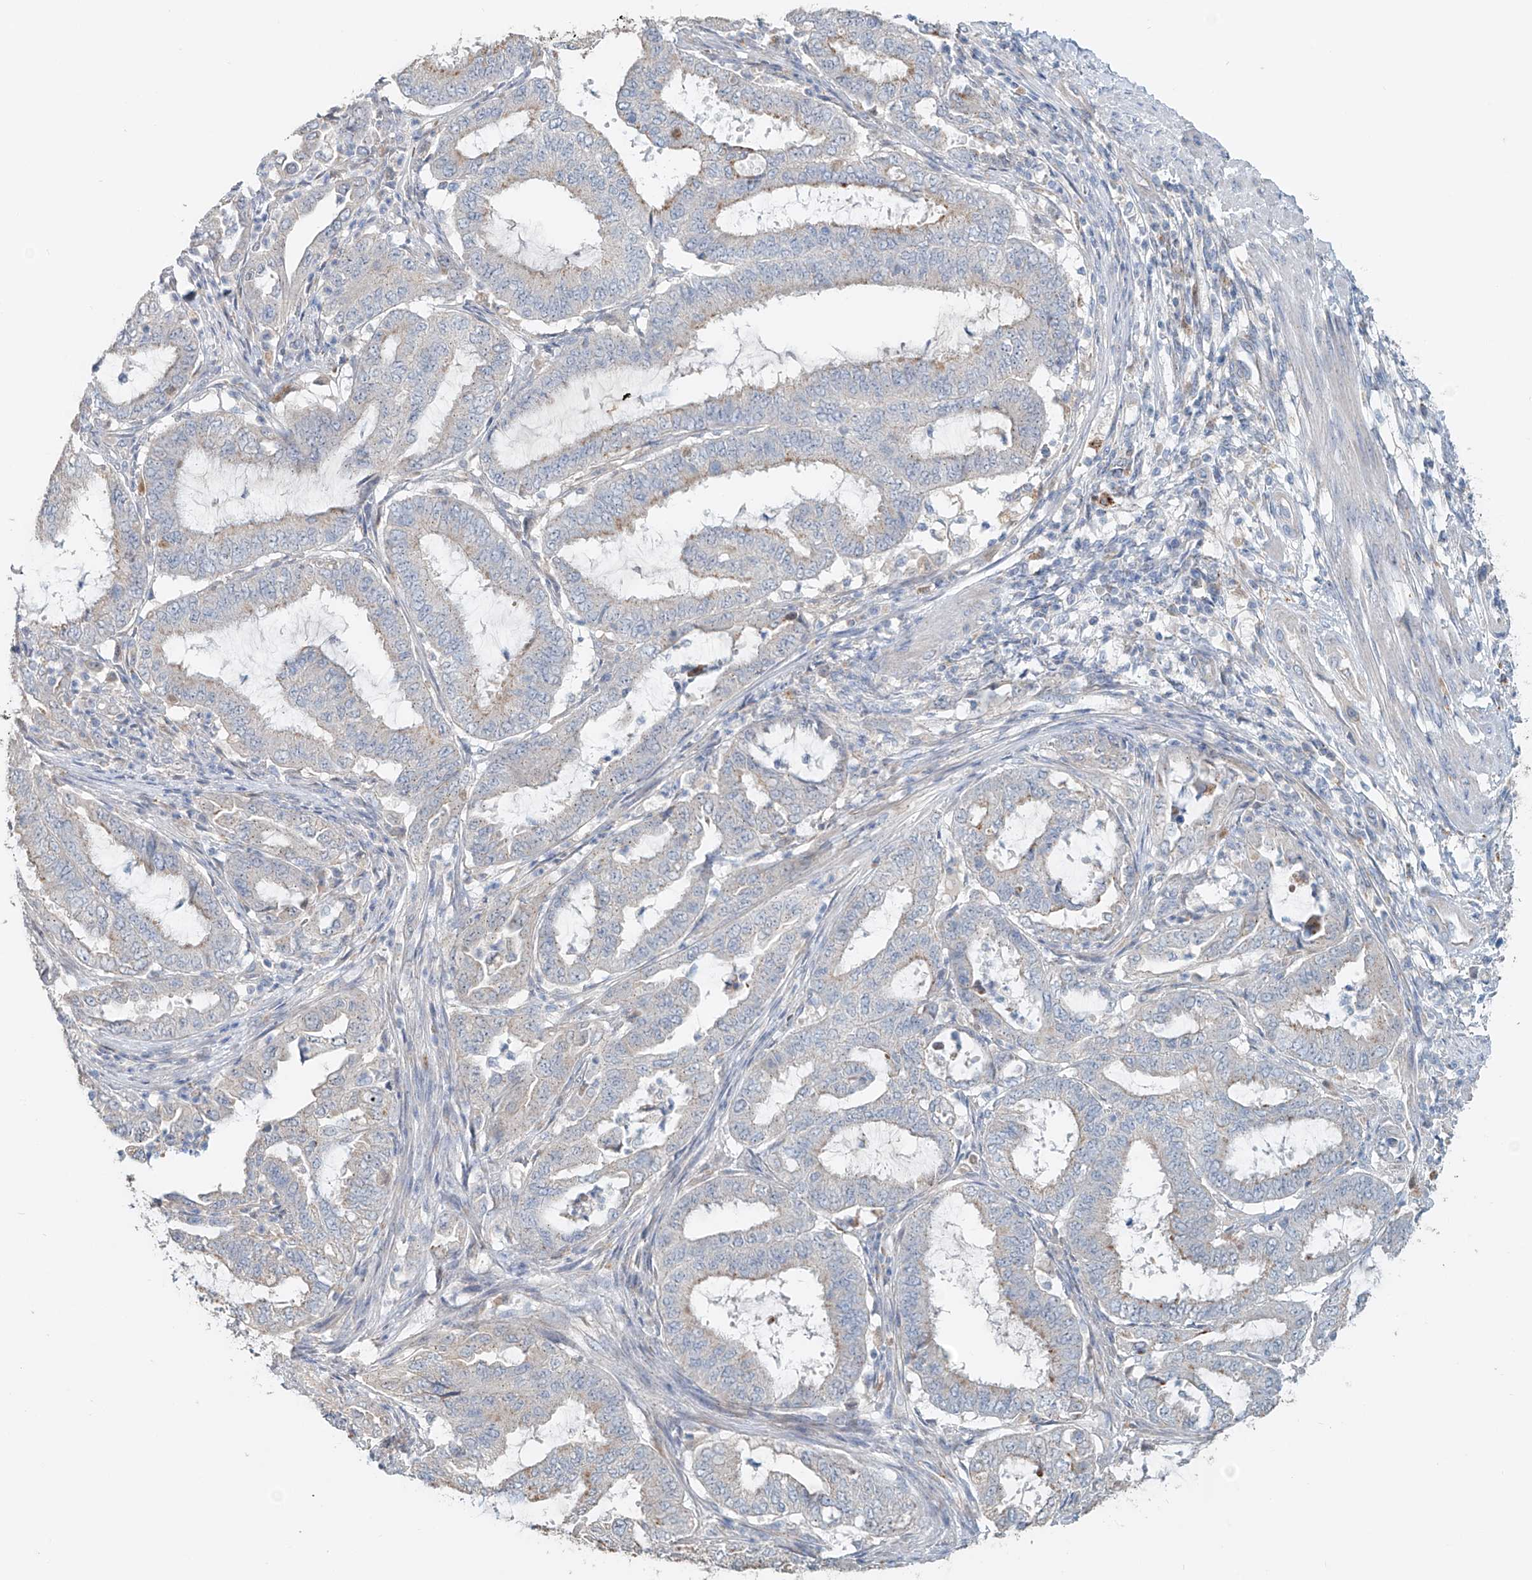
{"staining": {"intensity": "negative", "quantity": "none", "location": "none"}, "tissue": "endometrial cancer", "cell_type": "Tumor cells", "image_type": "cancer", "snomed": [{"axis": "morphology", "description": "Adenocarcinoma, NOS"}, {"axis": "topography", "description": "Endometrium"}], "caption": "DAB (3,3'-diaminobenzidine) immunohistochemical staining of human endometrial cancer reveals no significant expression in tumor cells.", "gene": "TRIM47", "patient": {"sex": "female", "age": 51}}